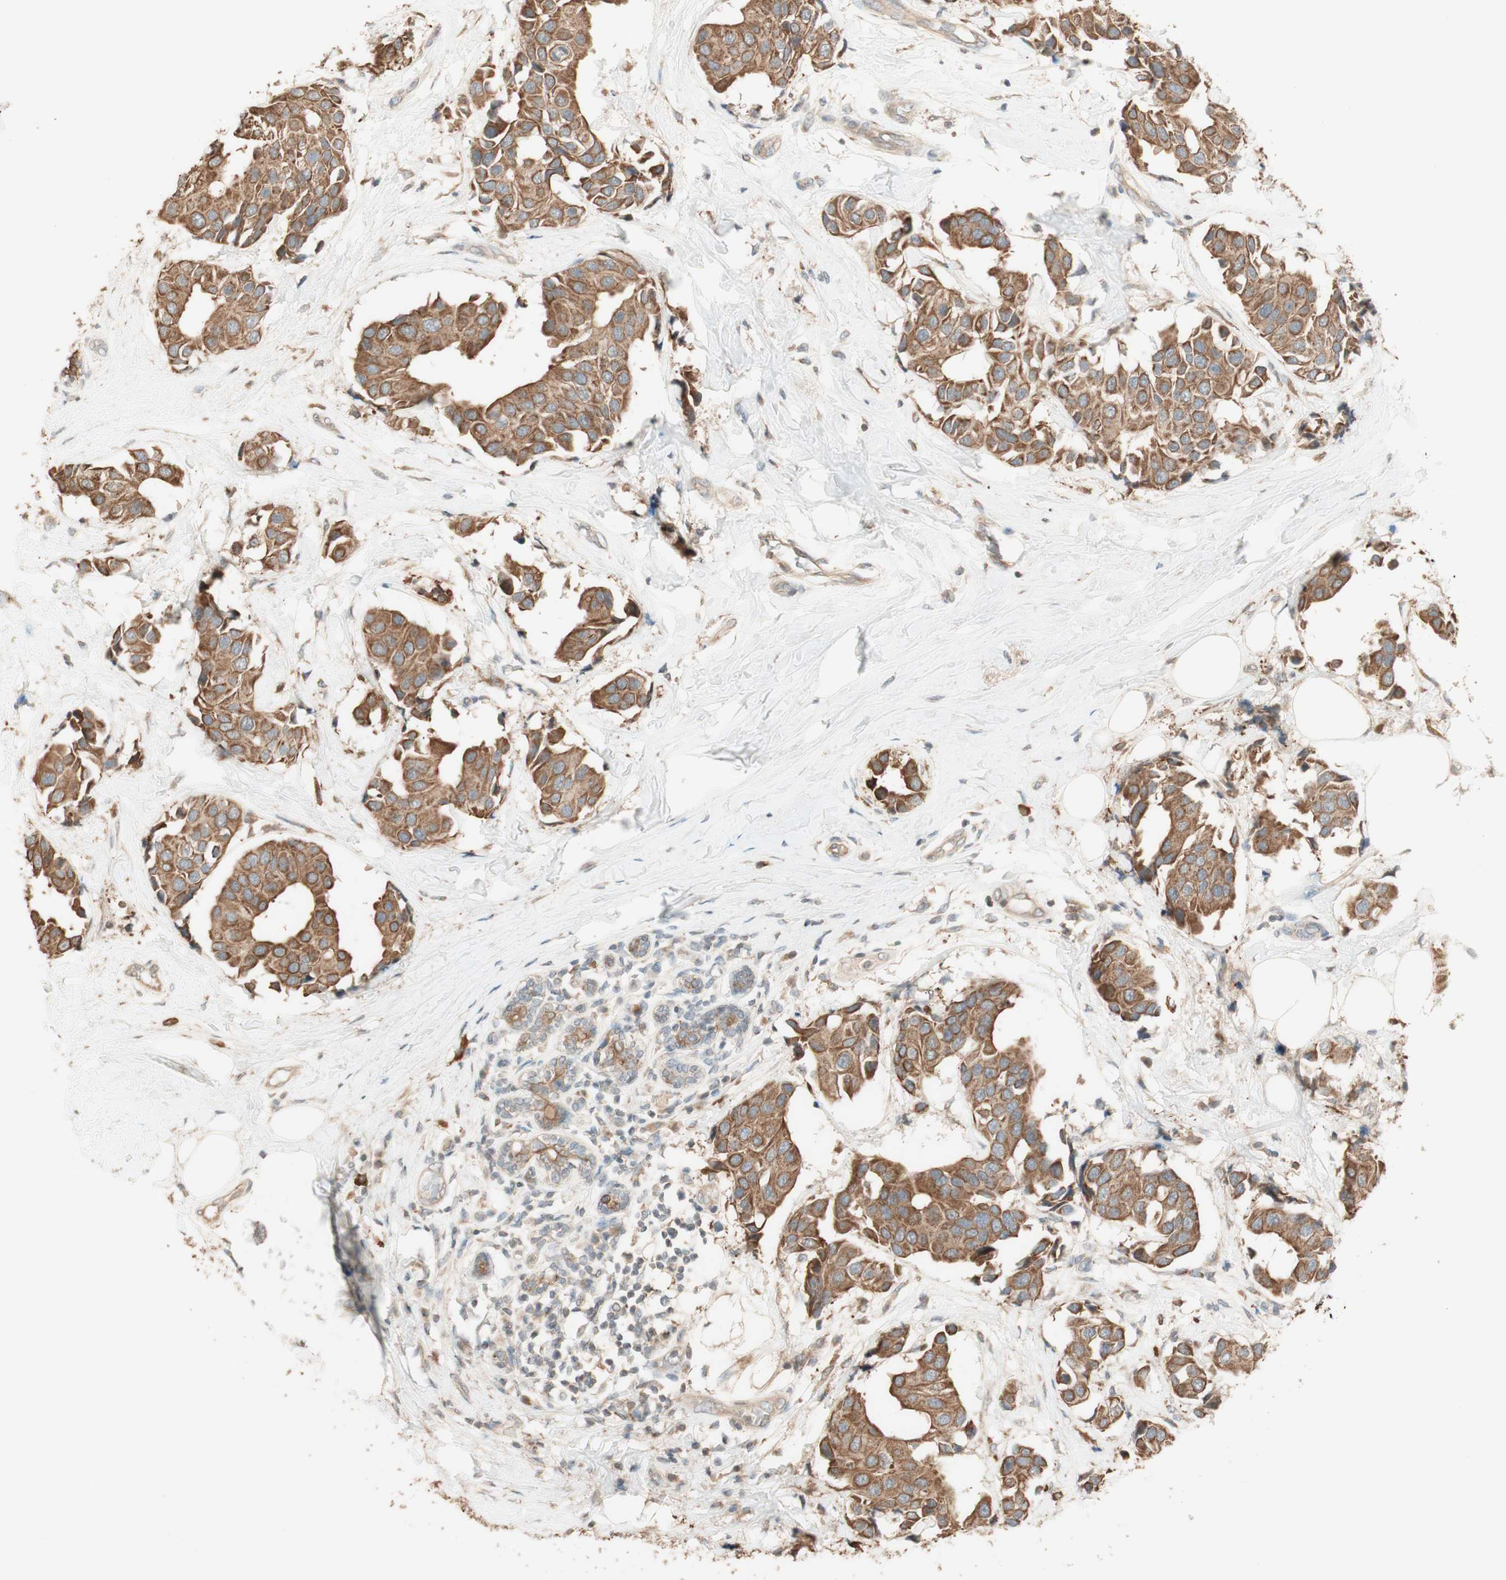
{"staining": {"intensity": "moderate", "quantity": ">75%", "location": "cytoplasmic/membranous"}, "tissue": "breast cancer", "cell_type": "Tumor cells", "image_type": "cancer", "snomed": [{"axis": "morphology", "description": "Normal tissue, NOS"}, {"axis": "morphology", "description": "Duct carcinoma"}, {"axis": "topography", "description": "Breast"}], "caption": "Breast cancer (intraductal carcinoma) tissue exhibits moderate cytoplasmic/membranous expression in approximately >75% of tumor cells", "gene": "CLCN2", "patient": {"sex": "female", "age": 39}}